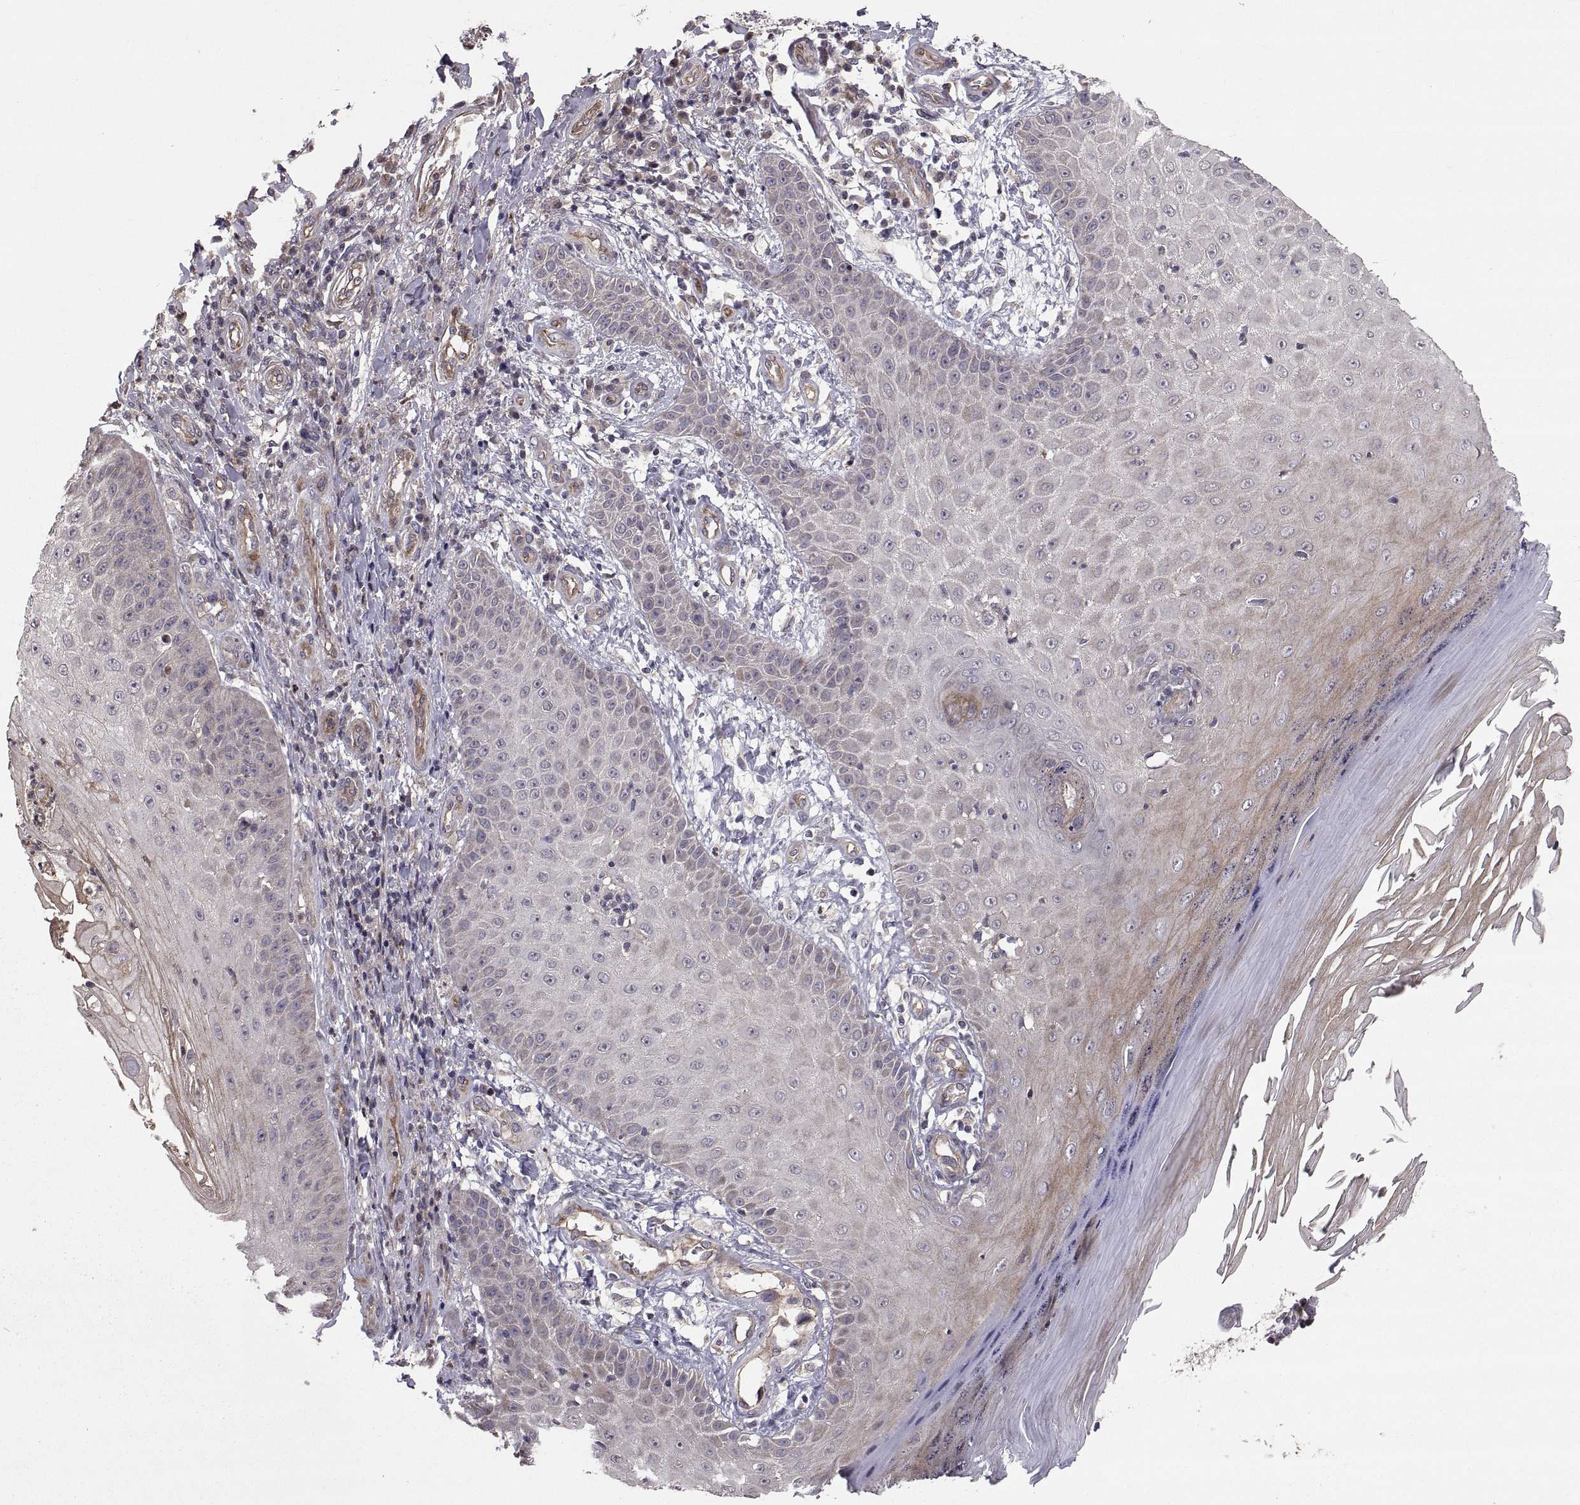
{"staining": {"intensity": "negative", "quantity": "none", "location": "none"}, "tissue": "skin cancer", "cell_type": "Tumor cells", "image_type": "cancer", "snomed": [{"axis": "morphology", "description": "Squamous cell carcinoma, NOS"}, {"axis": "topography", "description": "Skin"}], "caption": "The image displays no significant positivity in tumor cells of squamous cell carcinoma (skin).", "gene": "PMM2", "patient": {"sex": "male", "age": 70}}